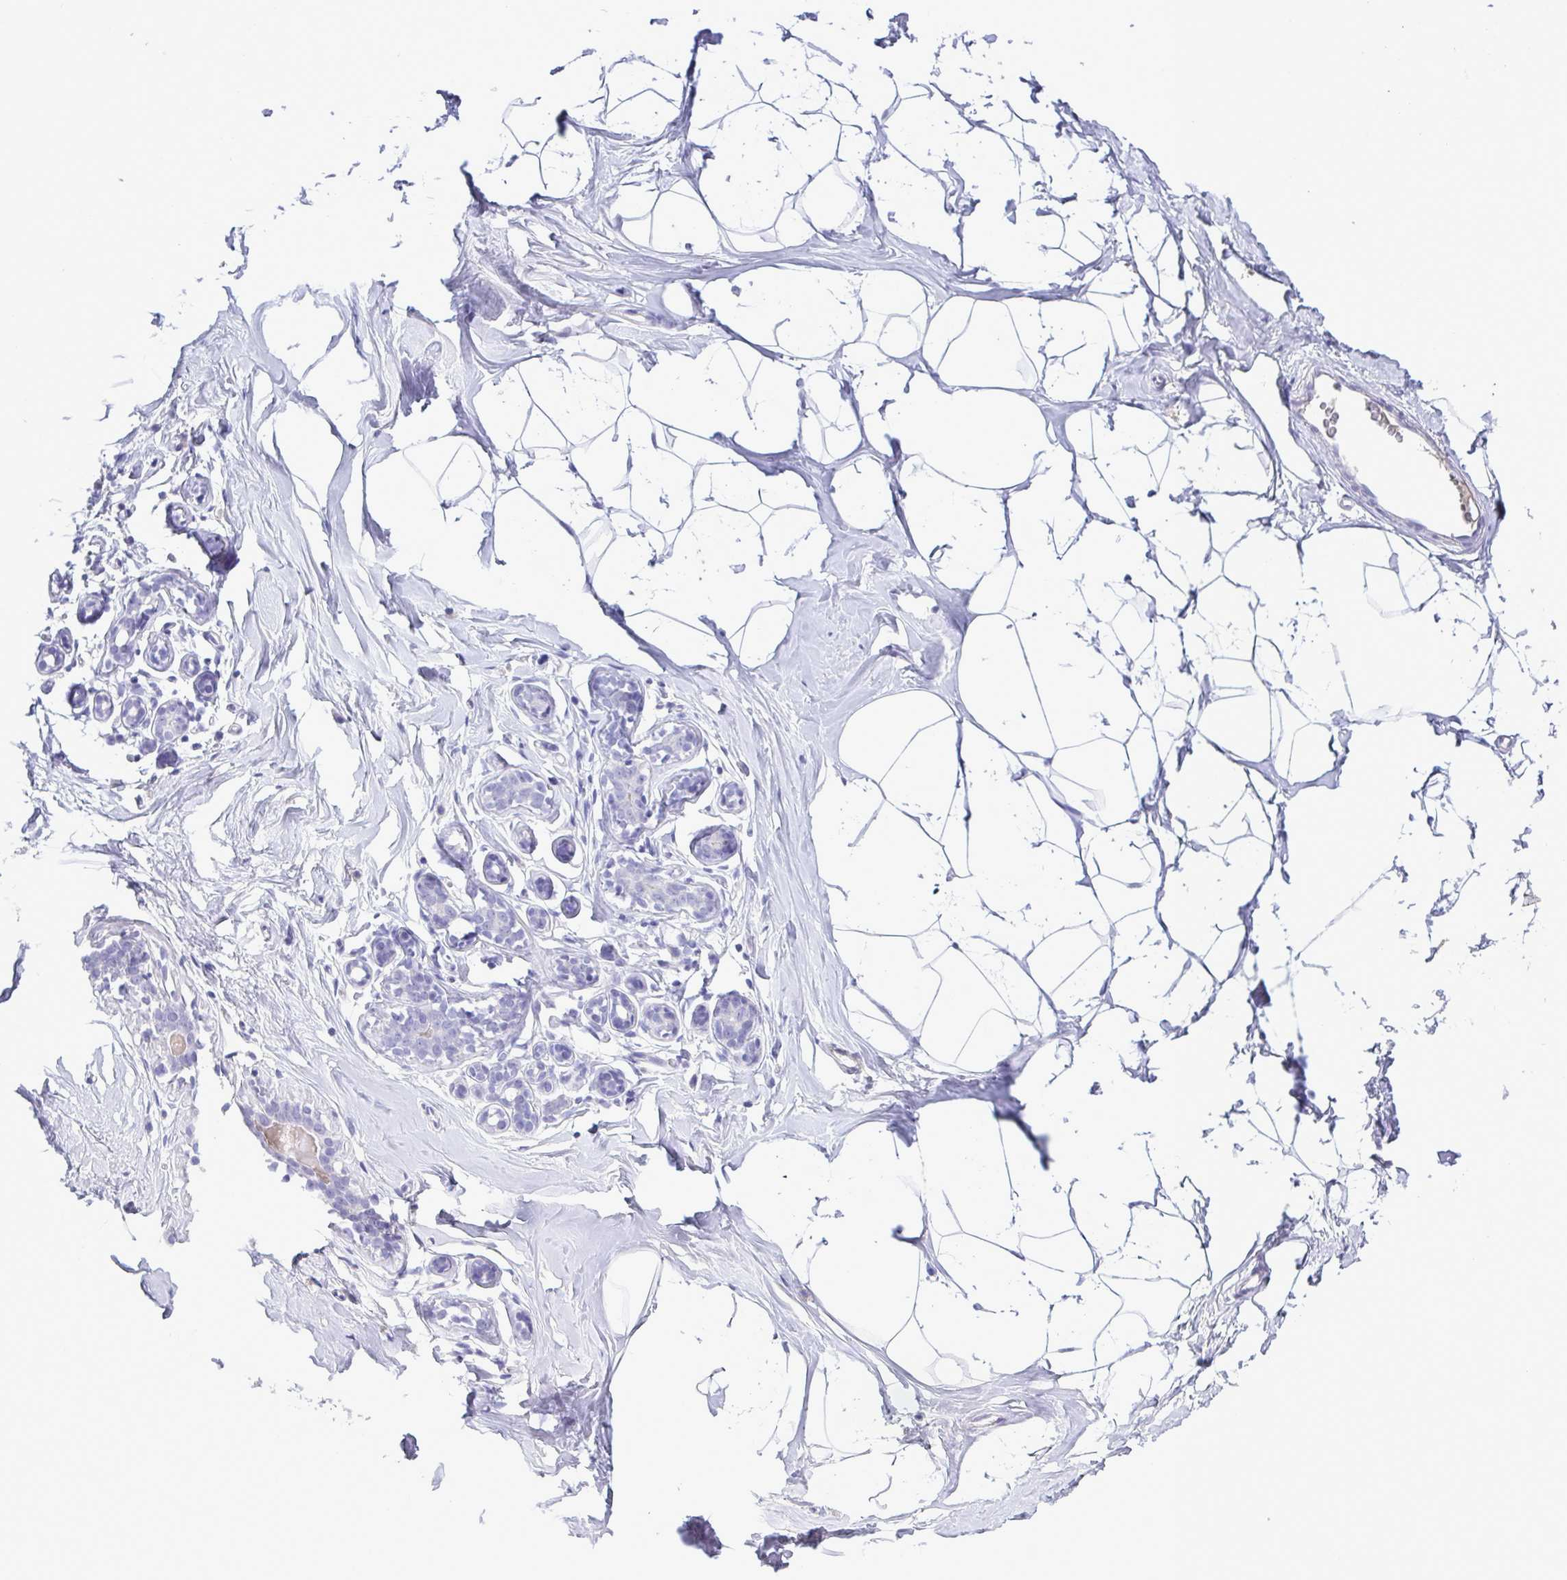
{"staining": {"intensity": "negative", "quantity": "none", "location": "none"}, "tissue": "breast", "cell_type": "Adipocytes", "image_type": "normal", "snomed": [{"axis": "morphology", "description": "Normal tissue, NOS"}, {"axis": "topography", "description": "Breast"}], "caption": "Breast was stained to show a protein in brown. There is no significant positivity in adipocytes. The staining was performed using DAB (3,3'-diaminobenzidine) to visualize the protein expression in brown, while the nuclei were stained in blue with hematoxylin (Magnification: 20x).", "gene": "INAFM1", "patient": {"sex": "female", "age": 32}}